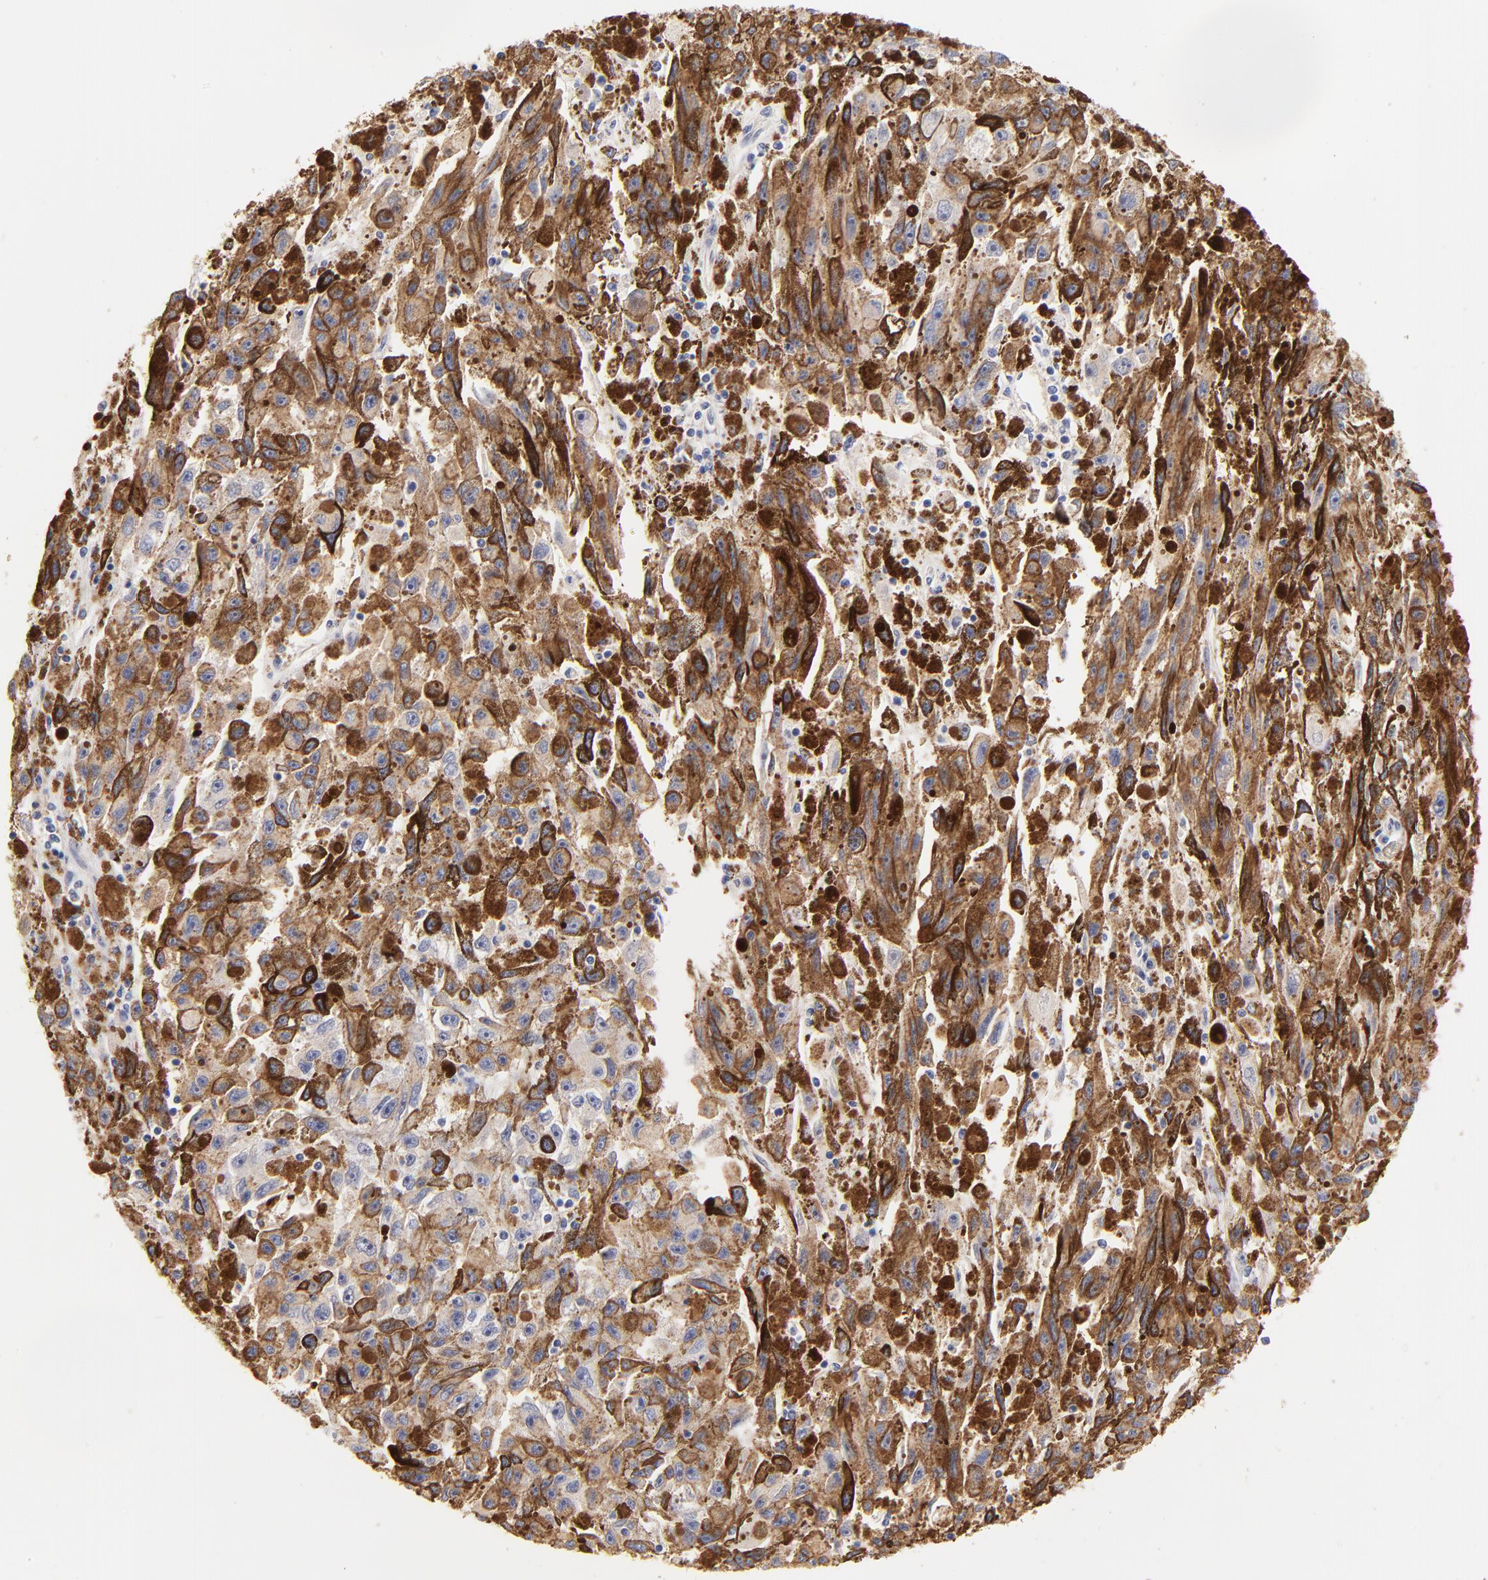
{"staining": {"intensity": "moderate", "quantity": "25%-75%", "location": "cytoplasmic/membranous"}, "tissue": "melanoma", "cell_type": "Tumor cells", "image_type": "cancer", "snomed": [{"axis": "morphology", "description": "Malignant melanoma, NOS"}, {"axis": "topography", "description": "Skin"}], "caption": "This image displays immunohistochemistry (IHC) staining of melanoma, with medium moderate cytoplasmic/membranous expression in approximately 25%-75% of tumor cells.", "gene": "HS3ST1", "patient": {"sex": "female", "age": 104}}